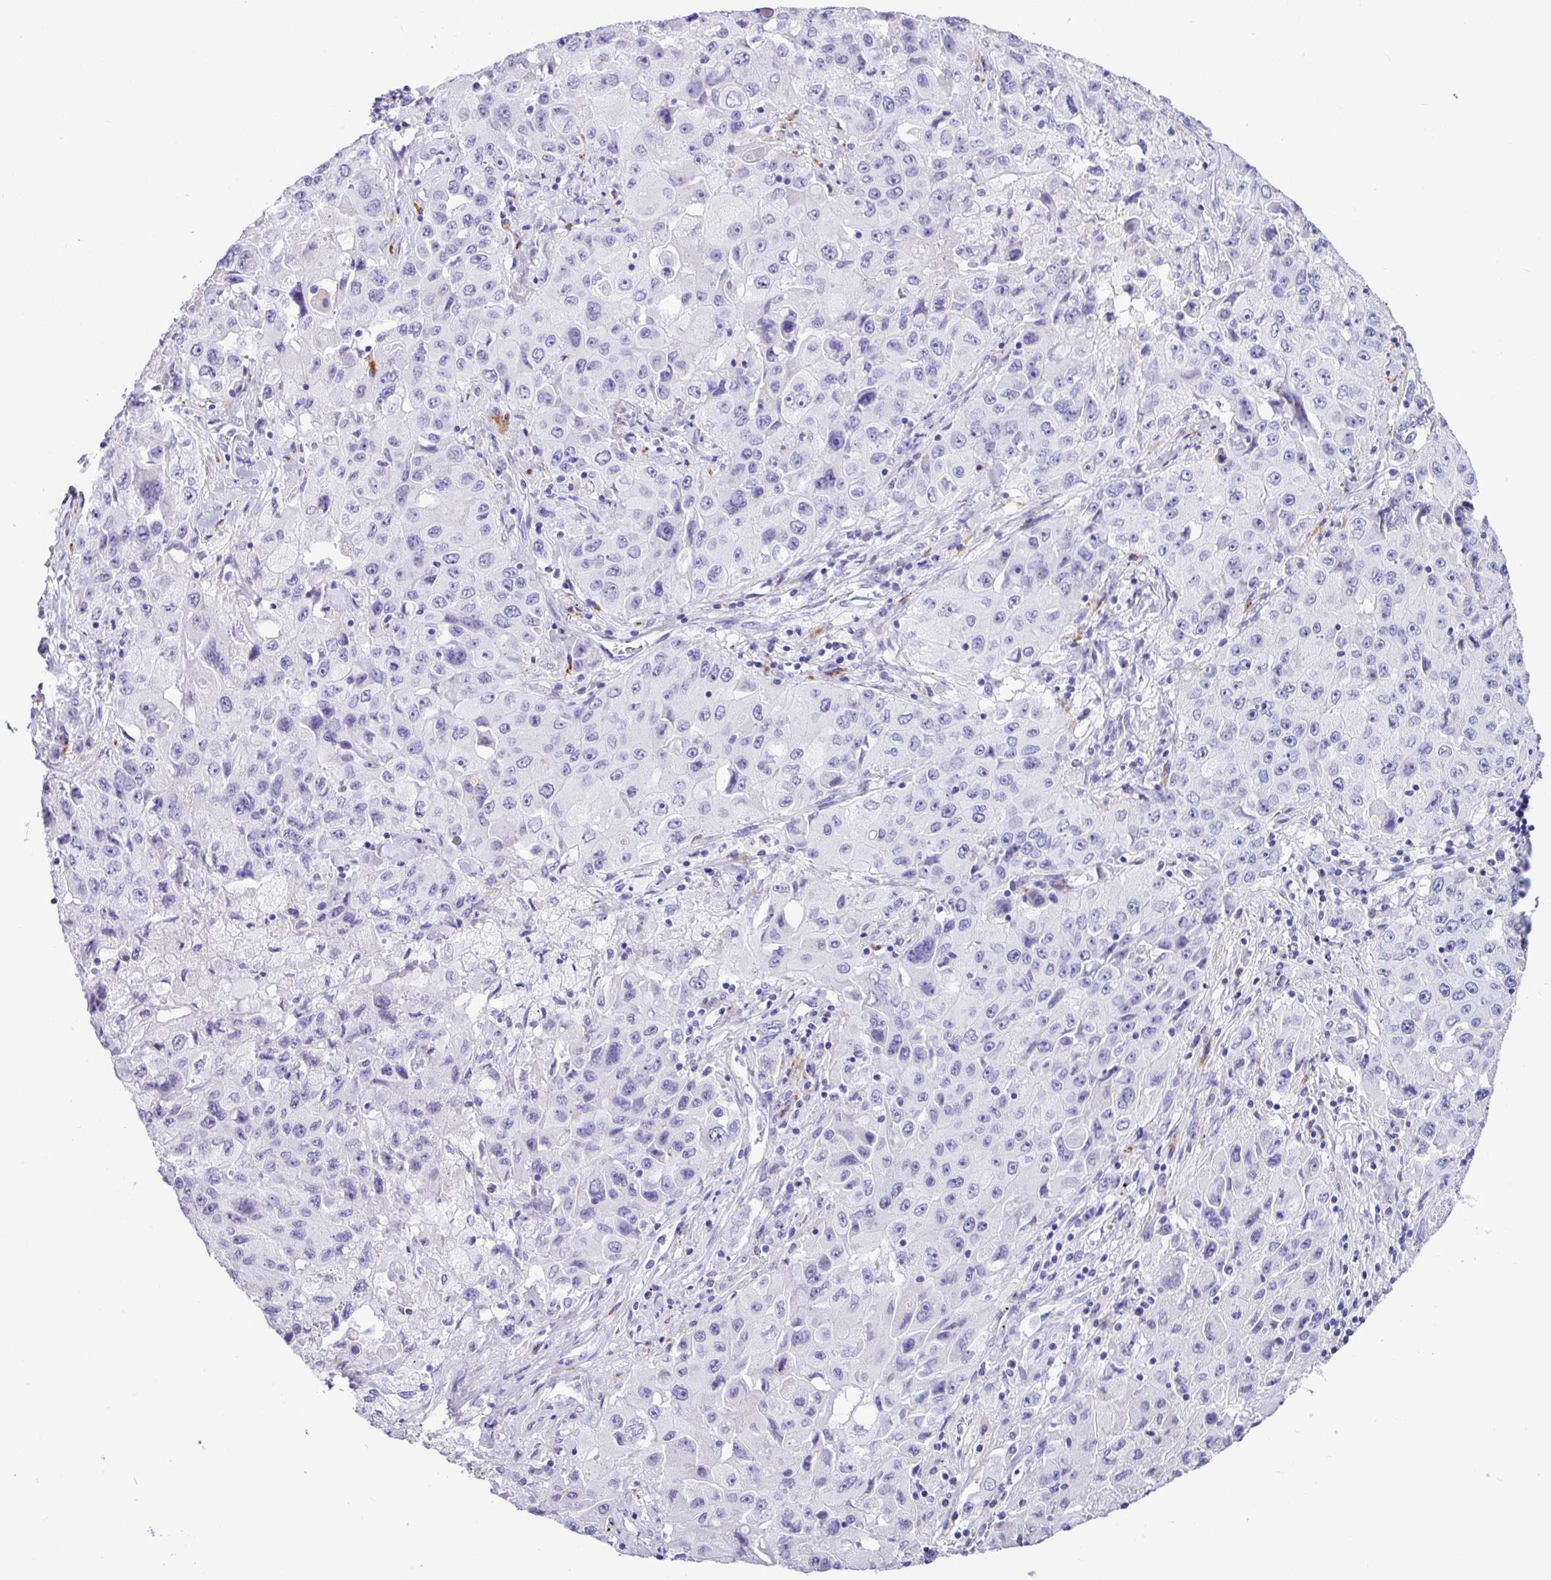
{"staining": {"intensity": "negative", "quantity": "none", "location": "none"}, "tissue": "lung cancer", "cell_type": "Tumor cells", "image_type": "cancer", "snomed": [{"axis": "morphology", "description": "Squamous cell carcinoma, NOS"}, {"axis": "topography", "description": "Lung"}], "caption": "Immunohistochemical staining of lung cancer displays no significant expression in tumor cells.", "gene": "ZG16", "patient": {"sex": "male", "age": 63}}